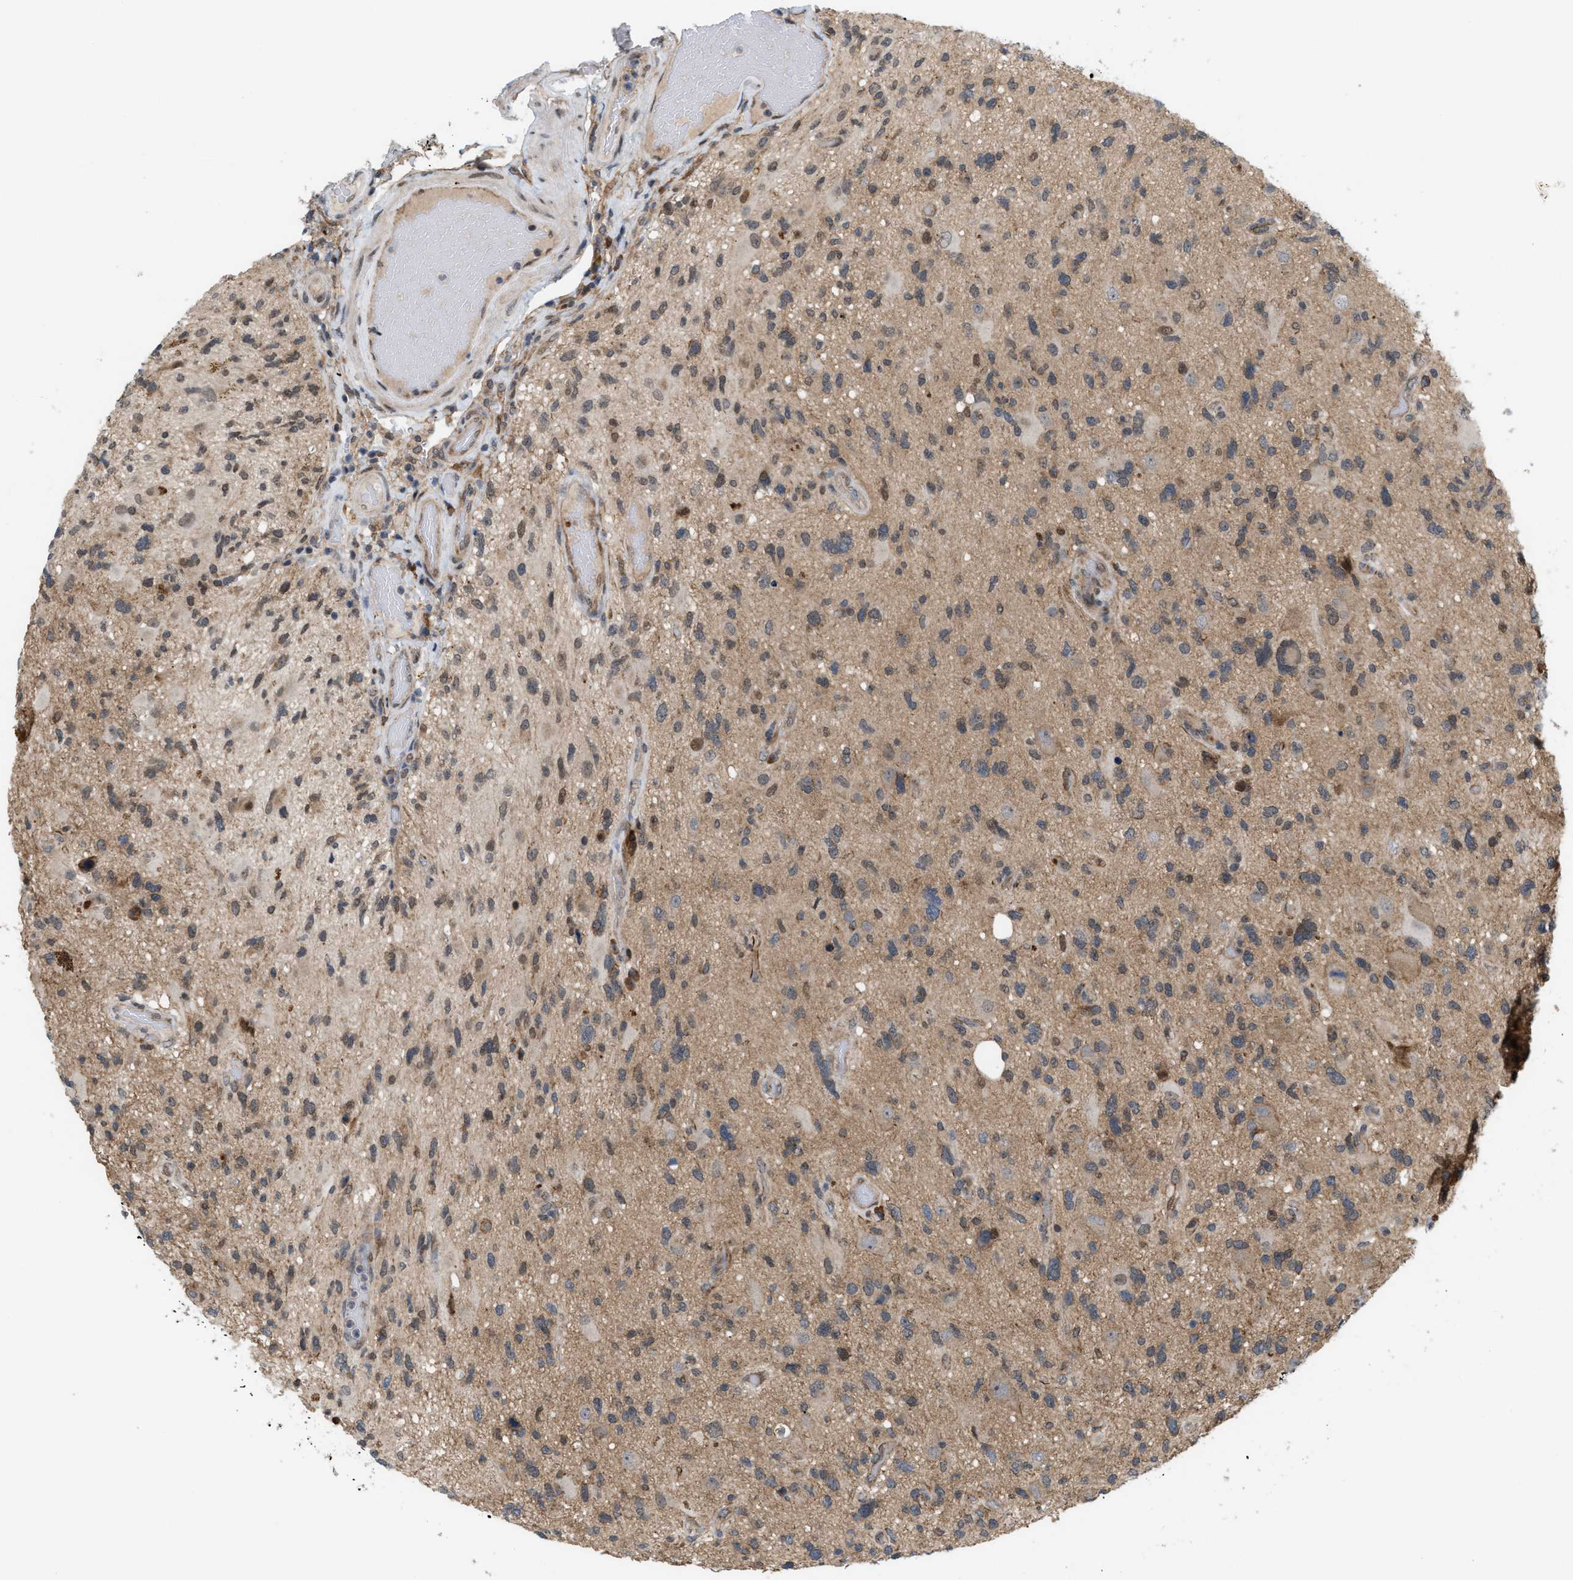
{"staining": {"intensity": "weak", "quantity": "25%-75%", "location": "cytoplasmic/membranous"}, "tissue": "glioma", "cell_type": "Tumor cells", "image_type": "cancer", "snomed": [{"axis": "morphology", "description": "Glioma, malignant, High grade"}, {"axis": "topography", "description": "Brain"}], "caption": "Protein staining by immunohistochemistry (IHC) displays weak cytoplasmic/membranous positivity in about 25%-75% of tumor cells in glioma. (IHC, brightfield microscopy, high magnification).", "gene": "MFSD6", "patient": {"sex": "male", "age": 33}}